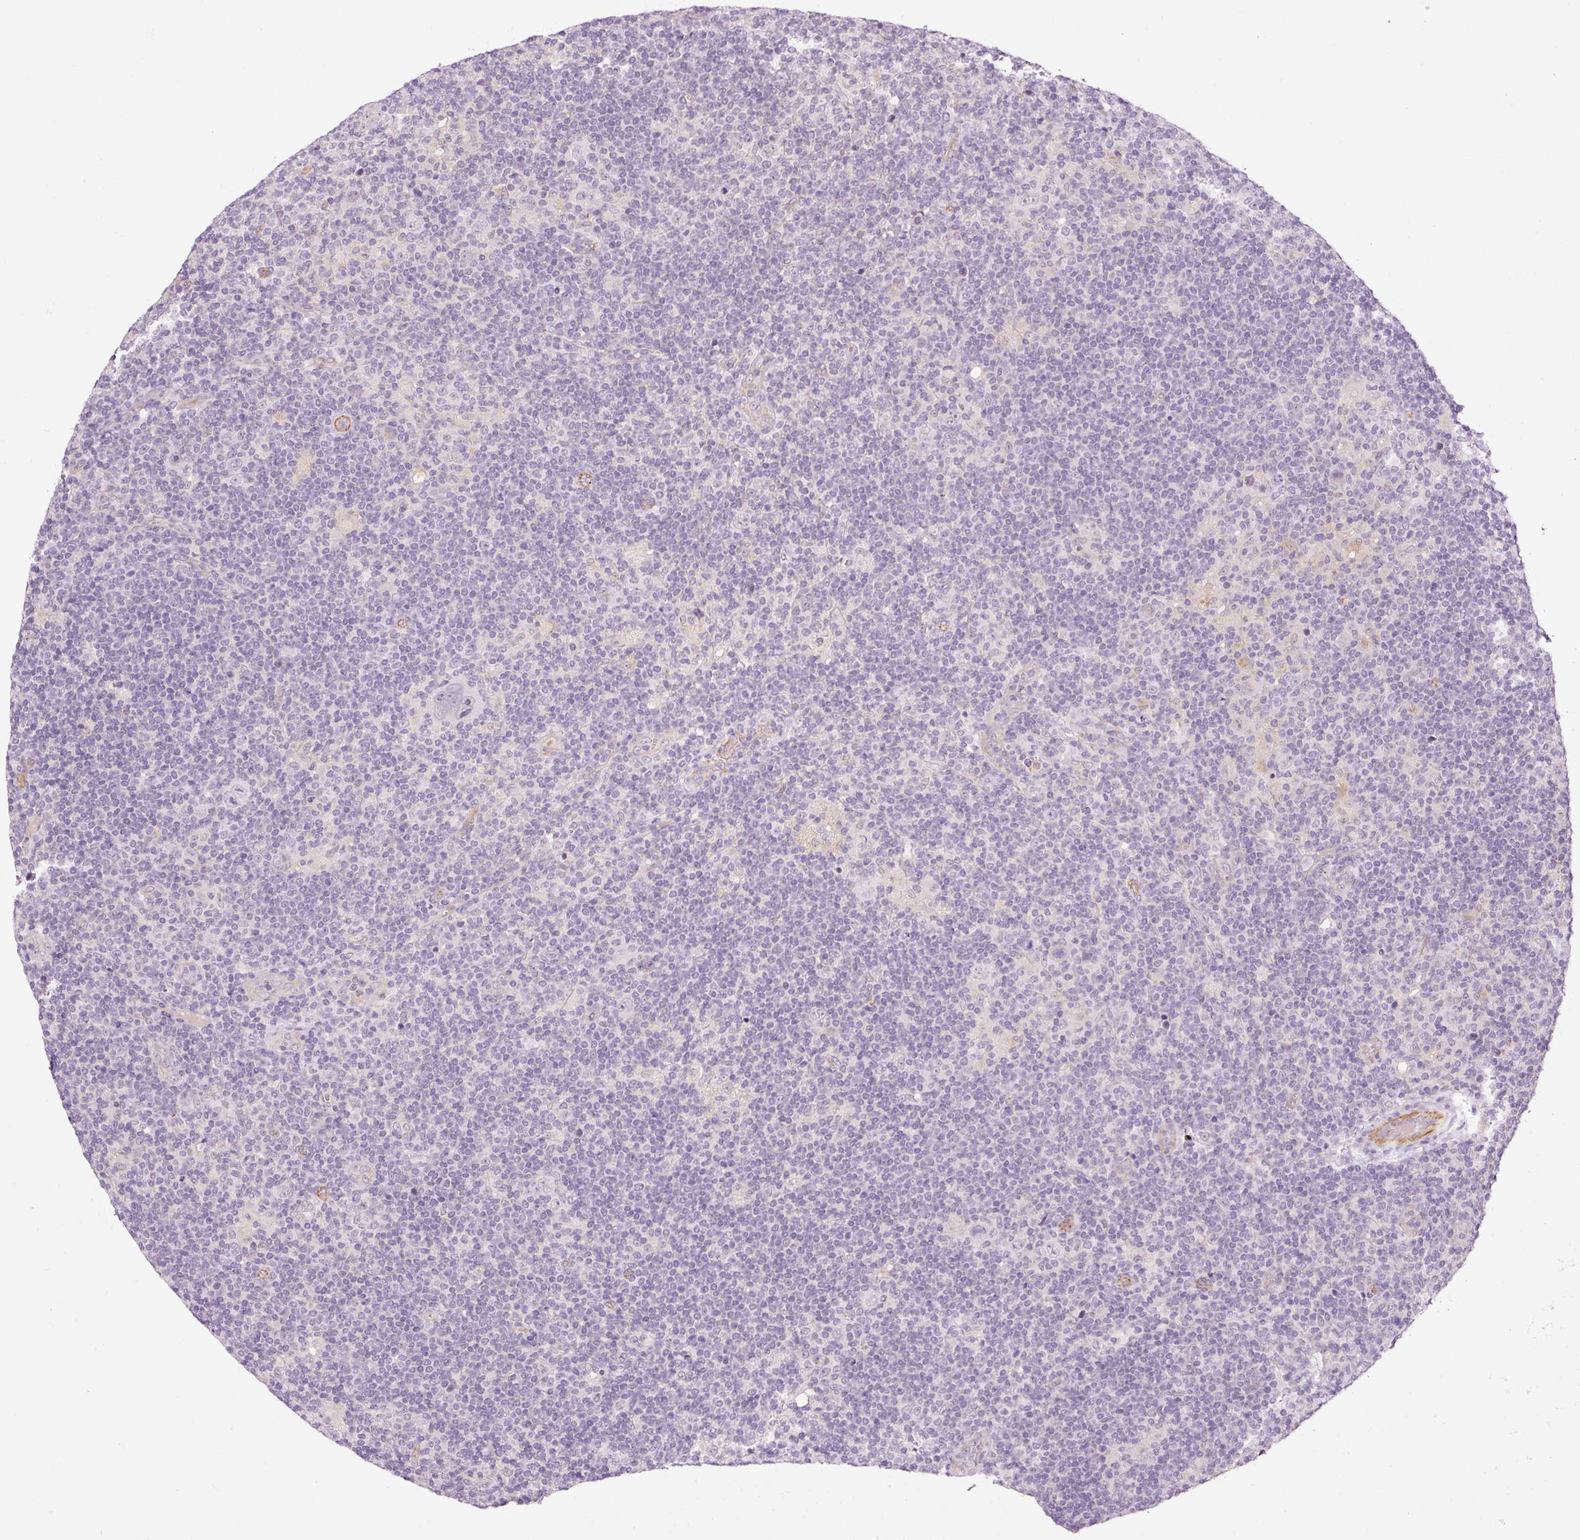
{"staining": {"intensity": "negative", "quantity": "none", "location": "none"}, "tissue": "lymphoma", "cell_type": "Tumor cells", "image_type": "cancer", "snomed": [{"axis": "morphology", "description": "Hodgkin's disease, NOS"}, {"axis": "topography", "description": "Lymph node"}], "caption": "This is a photomicrograph of IHC staining of Hodgkin's disease, which shows no positivity in tumor cells. The staining was performed using DAB (3,3'-diaminobenzidine) to visualize the protein expression in brown, while the nuclei were stained in blue with hematoxylin (Magnification: 20x).", "gene": "ABCB4", "patient": {"sex": "female", "age": 57}}